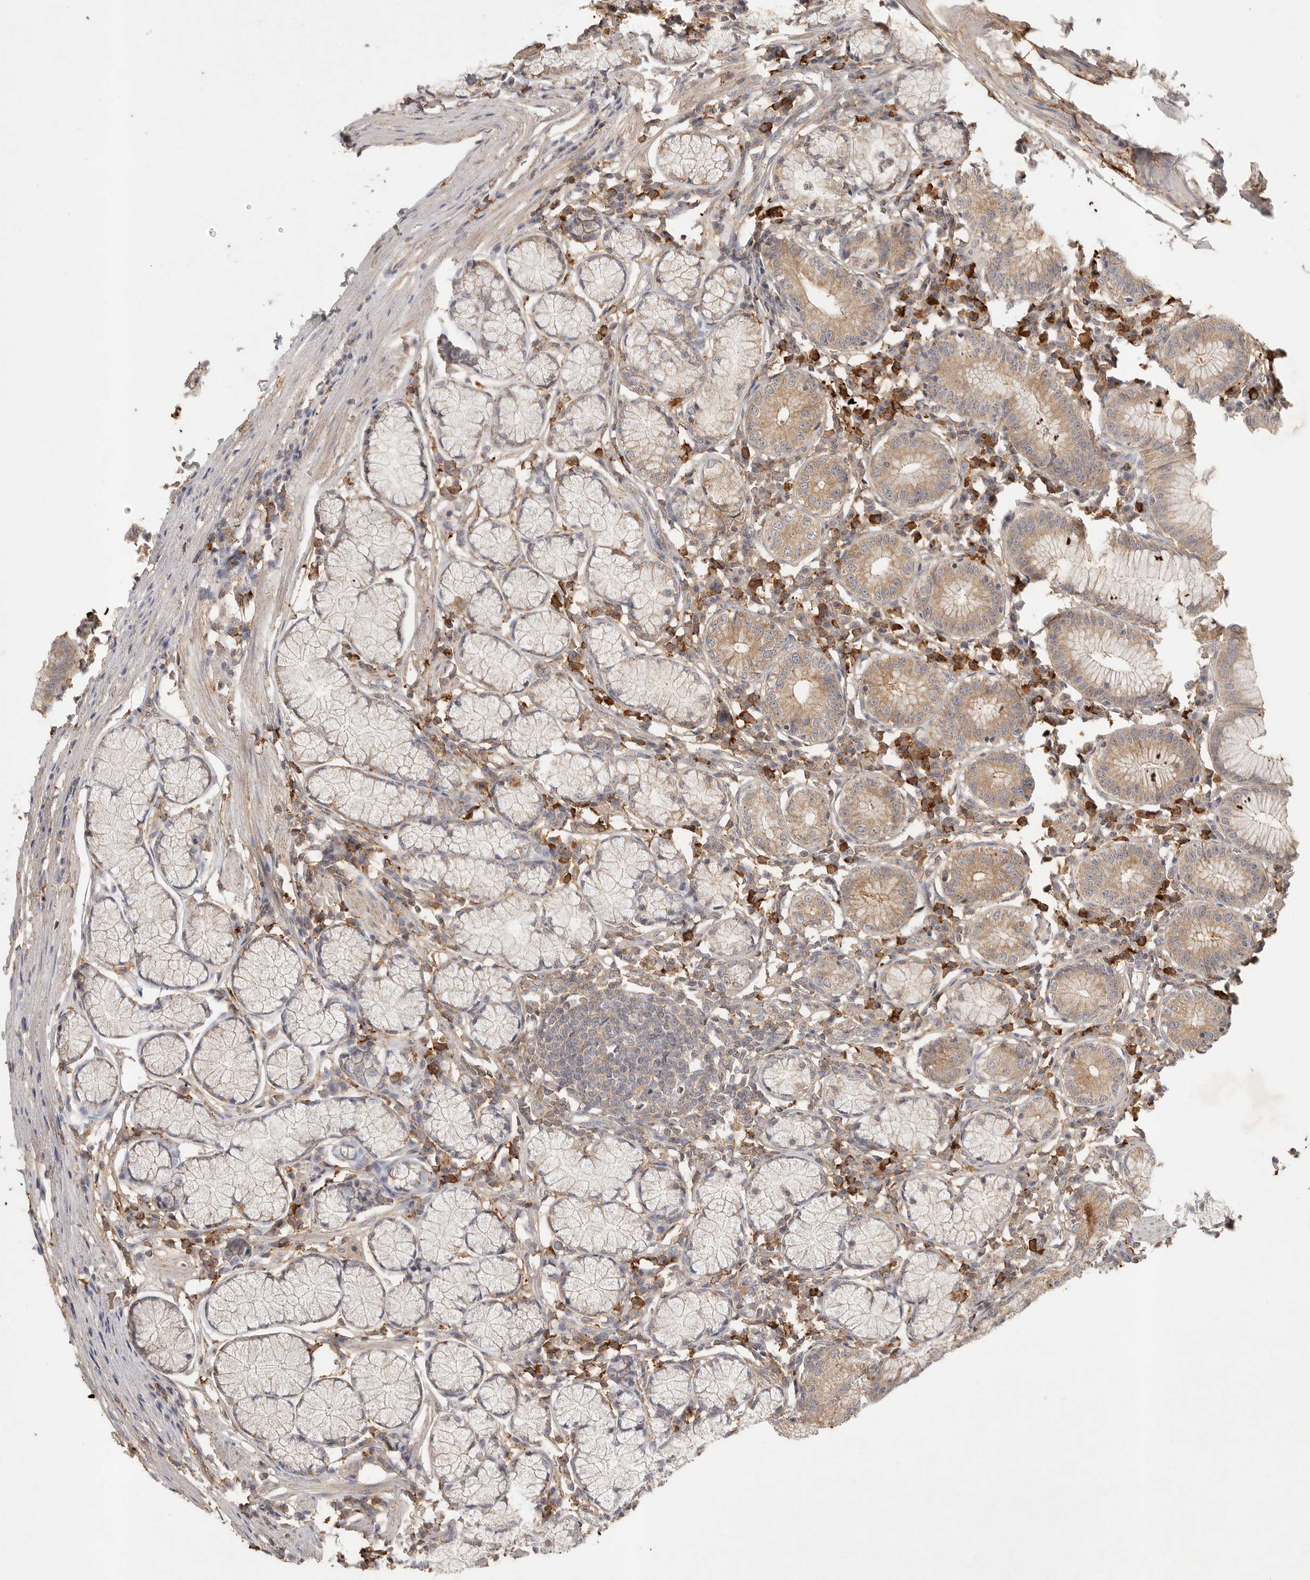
{"staining": {"intensity": "moderate", "quantity": "25%-75%", "location": "cytoplasmic/membranous"}, "tissue": "stomach", "cell_type": "Glandular cells", "image_type": "normal", "snomed": [{"axis": "morphology", "description": "Normal tissue, NOS"}, {"axis": "topography", "description": "Stomach"}], "caption": "The micrograph exhibits a brown stain indicating the presence of a protein in the cytoplasmic/membranous of glandular cells in stomach. The protein of interest is stained brown, and the nuclei are stained in blue (DAB (3,3'-diaminobenzidine) IHC with brightfield microscopy, high magnification).", "gene": "SLC25A36", "patient": {"sex": "male", "age": 55}}